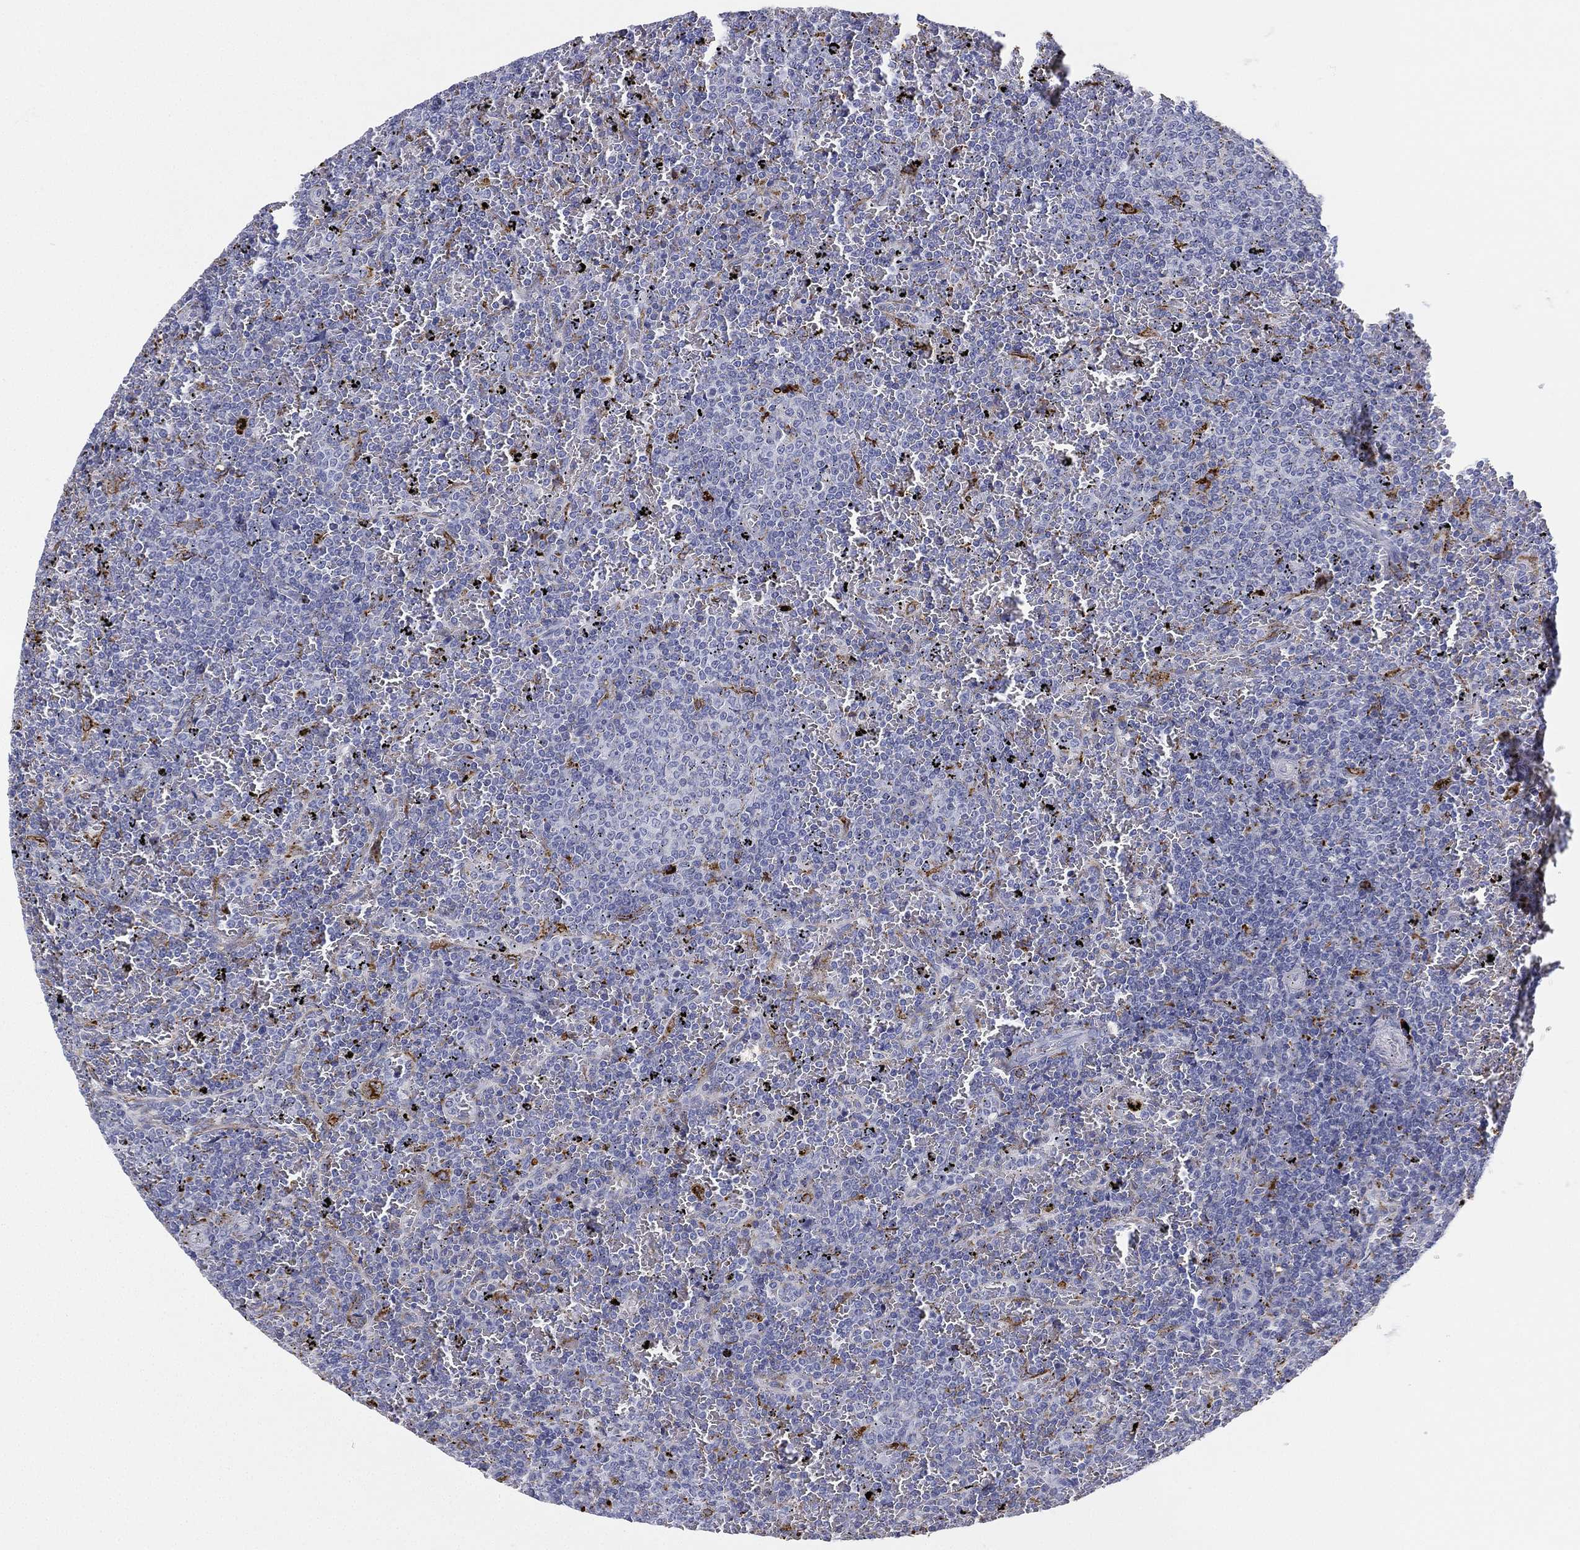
{"staining": {"intensity": "negative", "quantity": "none", "location": "none"}, "tissue": "lymphoma", "cell_type": "Tumor cells", "image_type": "cancer", "snomed": [{"axis": "morphology", "description": "Malignant lymphoma, non-Hodgkin's type, Low grade"}, {"axis": "topography", "description": "Spleen"}], "caption": "This histopathology image is of low-grade malignant lymphoma, non-Hodgkin's type stained with IHC to label a protein in brown with the nuclei are counter-stained blue. There is no expression in tumor cells. (DAB immunohistochemistry, high magnification).", "gene": "NPC2", "patient": {"sex": "female", "age": 77}}